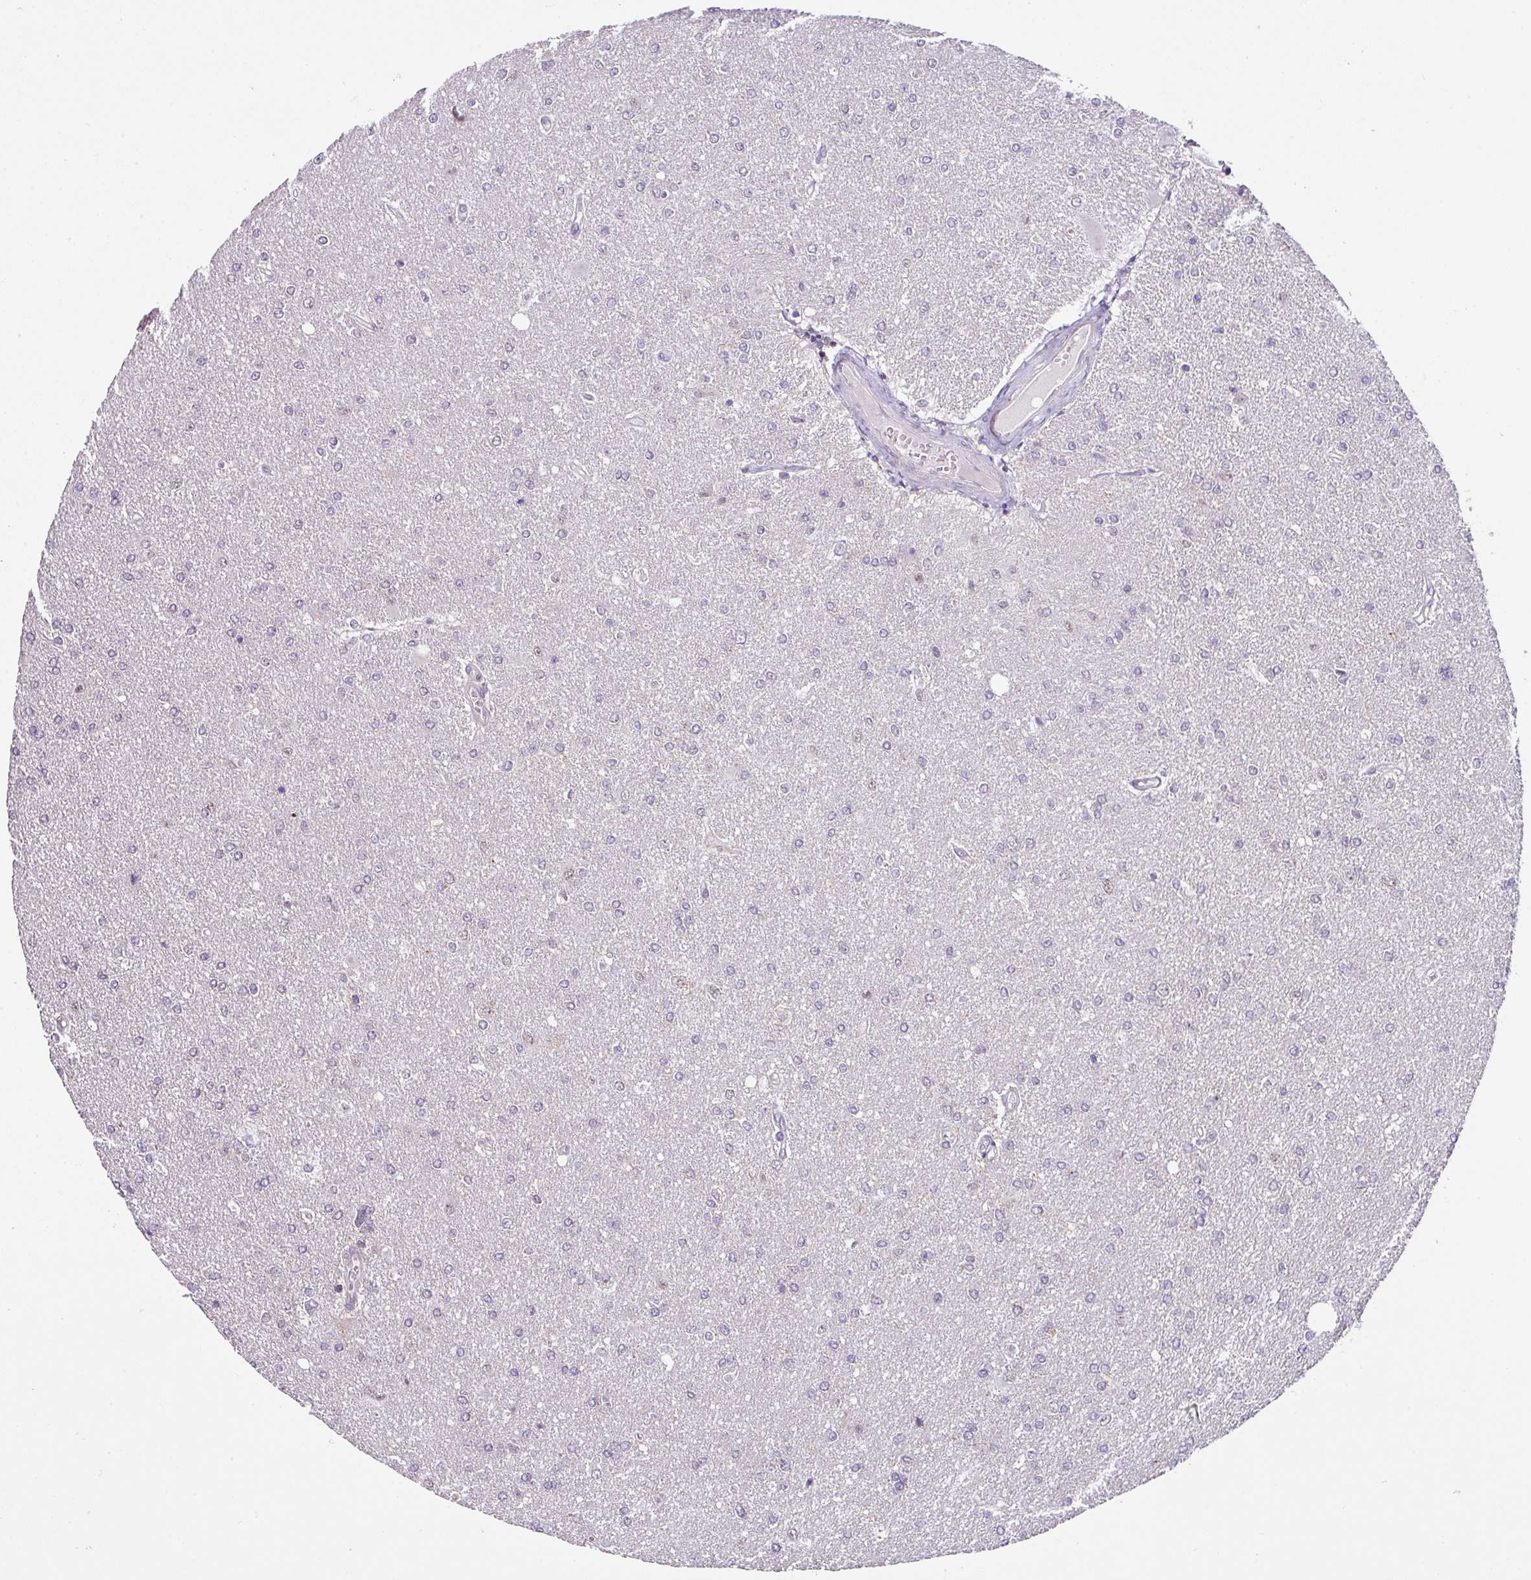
{"staining": {"intensity": "moderate", "quantity": ">75%", "location": "cytoplasmic/membranous"}, "tissue": "glioma", "cell_type": "Tumor cells", "image_type": "cancer", "snomed": [{"axis": "morphology", "description": "Glioma, malignant, High grade"}, {"axis": "topography", "description": "Brain"}], "caption": "Moderate cytoplasmic/membranous protein expression is appreciated in about >75% of tumor cells in high-grade glioma (malignant). The protein is shown in brown color, while the nuclei are stained blue.", "gene": "SARS2", "patient": {"sex": "male", "age": 67}}